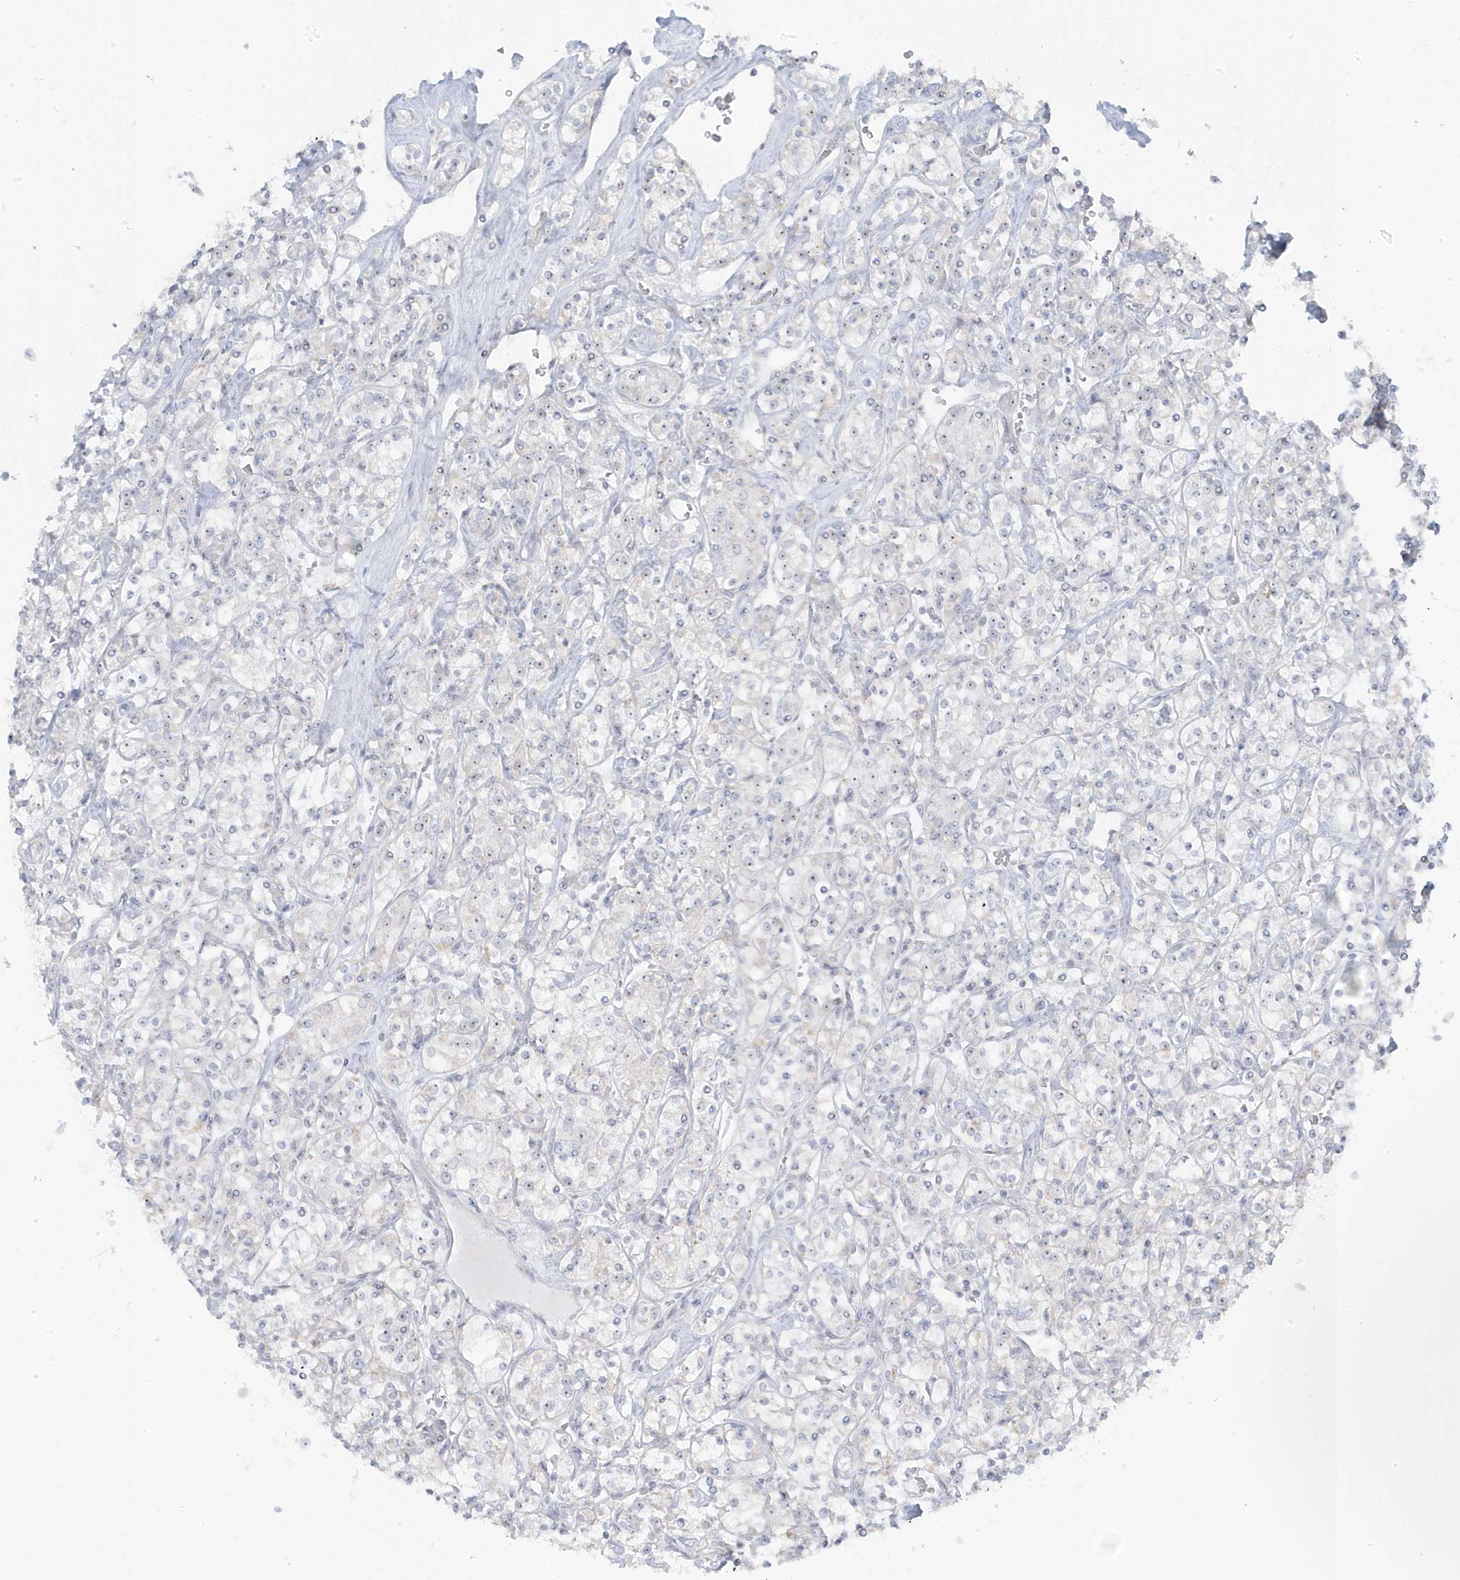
{"staining": {"intensity": "weak", "quantity": "<25%", "location": "nuclear"}, "tissue": "renal cancer", "cell_type": "Tumor cells", "image_type": "cancer", "snomed": [{"axis": "morphology", "description": "Adenocarcinoma, NOS"}, {"axis": "topography", "description": "Kidney"}], "caption": "Immunohistochemistry (IHC) of renal cancer (adenocarcinoma) reveals no positivity in tumor cells.", "gene": "TSEN15", "patient": {"sex": "male", "age": 77}}